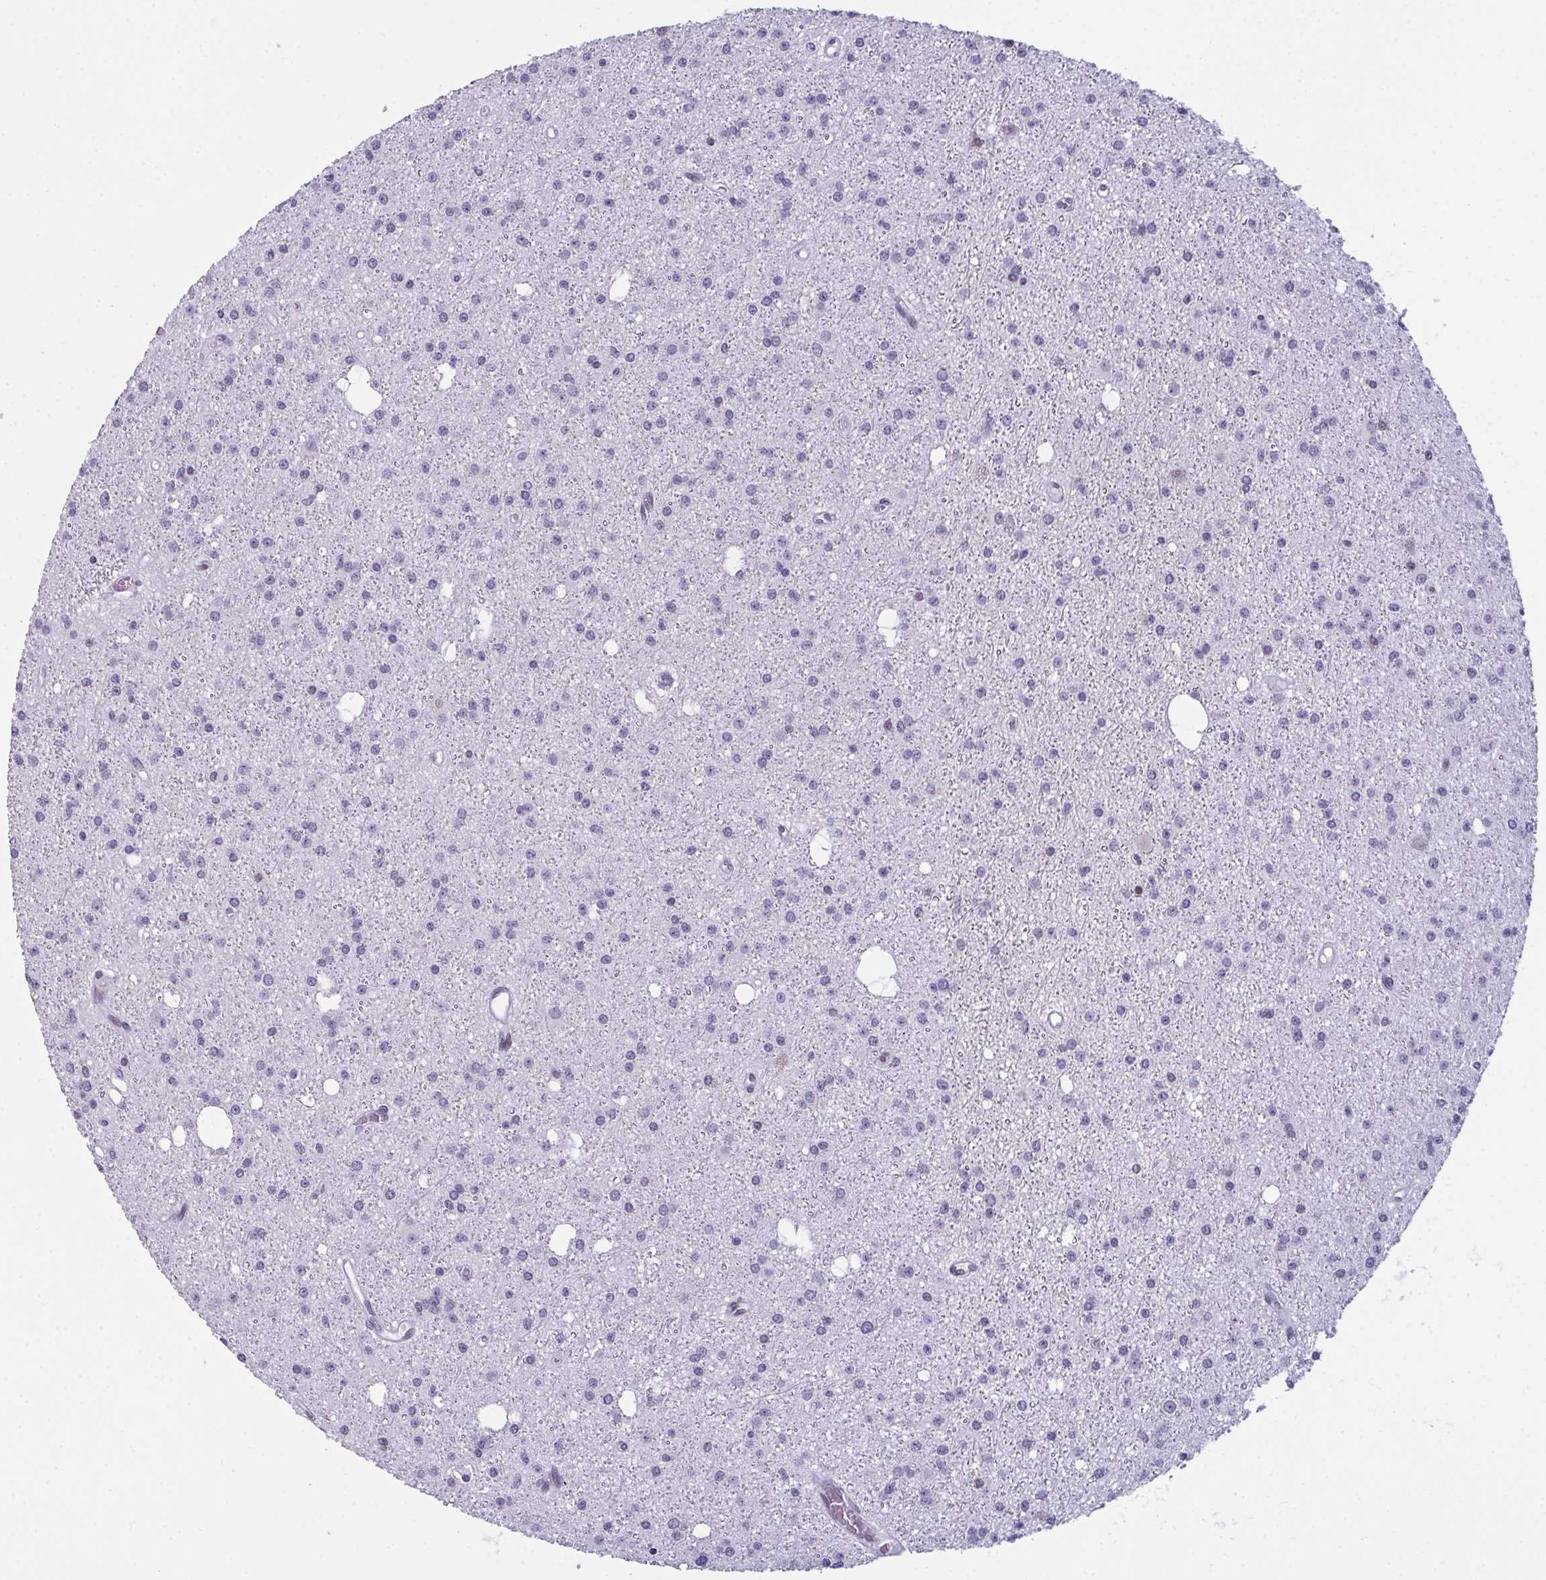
{"staining": {"intensity": "negative", "quantity": "none", "location": "none"}, "tissue": "glioma", "cell_type": "Tumor cells", "image_type": "cancer", "snomed": [{"axis": "morphology", "description": "Glioma, malignant, Low grade"}, {"axis": "topography", "description": "Brain"}], "caption": "A histopathology image of human malignant glioma (low-grade) is negative for staining in tumor cells.", "gene": "RBM7", "patient": {"sex": "male", "age": 27}}